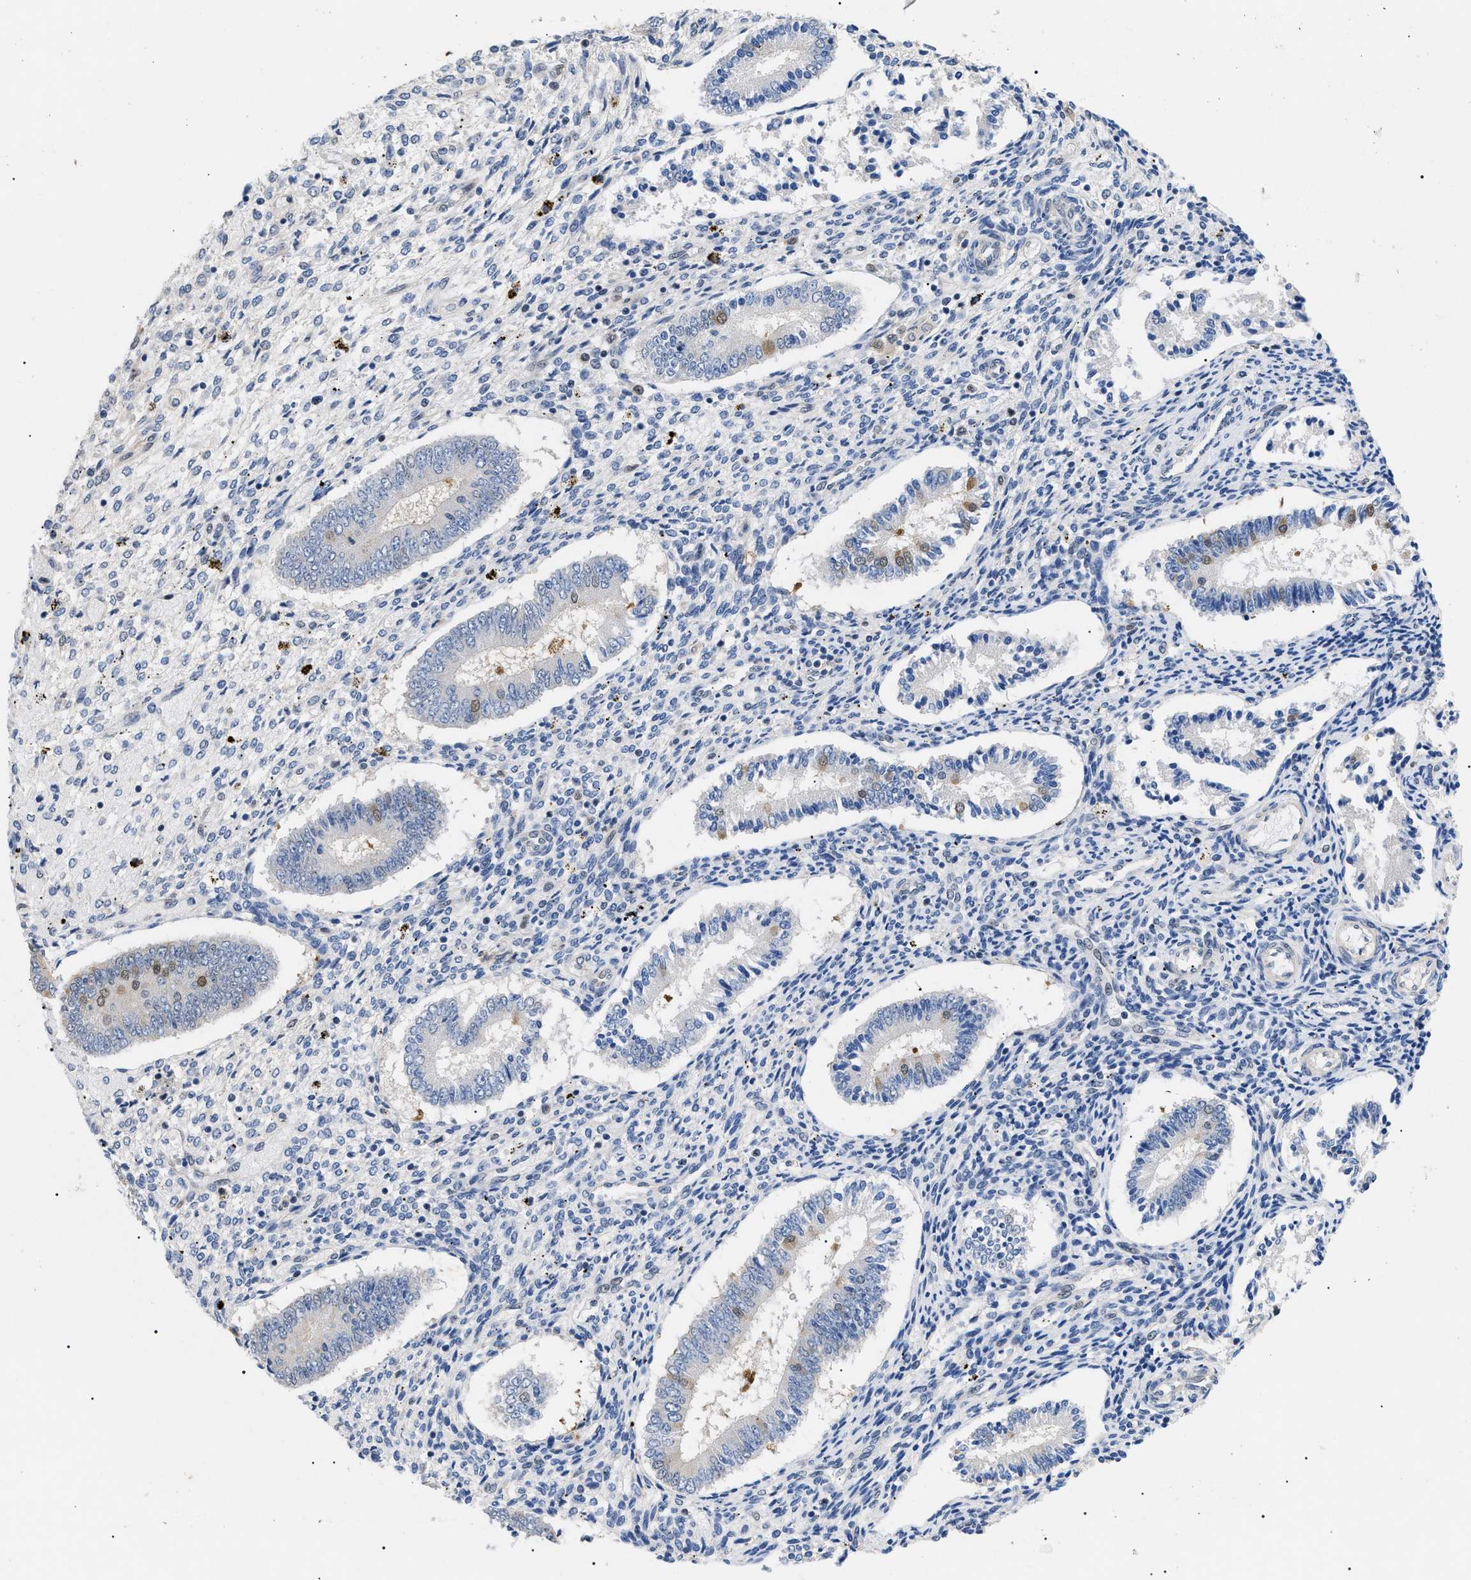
{"staining": {"intensity": "negative", "quantity": "none", "location": "none"}, "tissue": "endometrium", "cell_type": "Cells in endometrial stroma", "image_type": "normal", "snomed": [{"axis": "morphology", "description": "Normal tissue, NOS"}, {"axis": "topography", "description": "Endometrium"}], "caption": "Image shows no significant protein positivity in cells in endometrial stroma of normal endometrium. The staining was performed using DAB (3,3'-diaminobenzidine) to visualize the protein expression in brown, while the nuclei were stained in blue with hematoxylin (Magnification: 20x).", "gene": "GARRE1", "patient": {"sex": "female", "age": 42}}